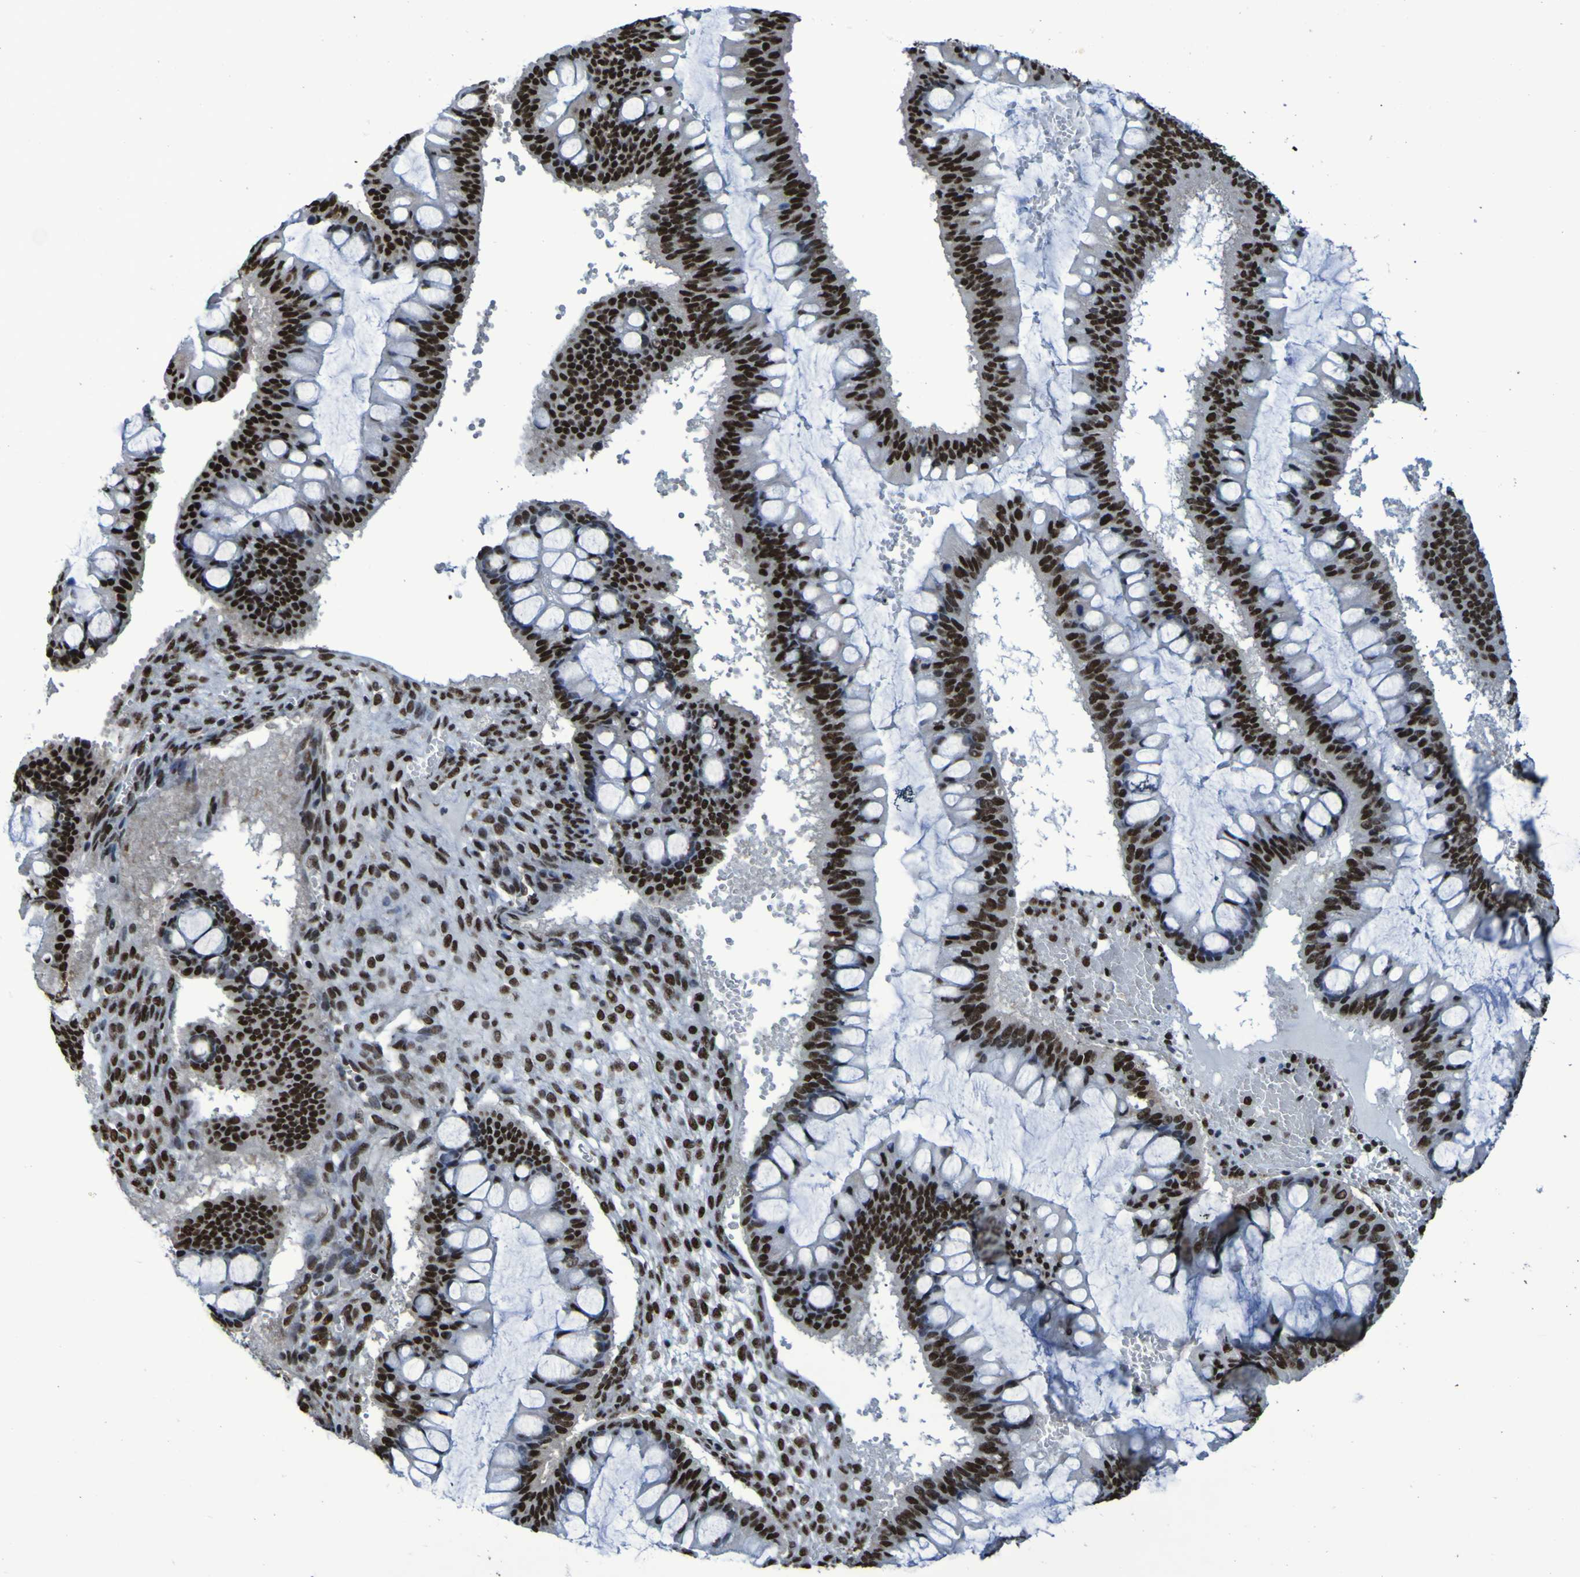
{"staining": {"intensity": "strong", "quantity": ">75%", "location": "nuclear"}, "tissue": "ovarian cancer", "cell_type": "Tumor cells", "image_type": "cancer", "snomed": [{"axis": "morphology", "description": "Cystadenocarcinoma, mucinous, NOS"}, {"axis": "topography", "description": "Ovary"}], "caption": "Ovarian mucinous cystadenocarcinoma stained with DAB (3,3'-diaminobenzidine) IHC shows high levels of strong nuclear expression in approximately >75% of tumor cells.", "gene": "HNRNPR", "patient": {"sex": "female", "age": 73}}